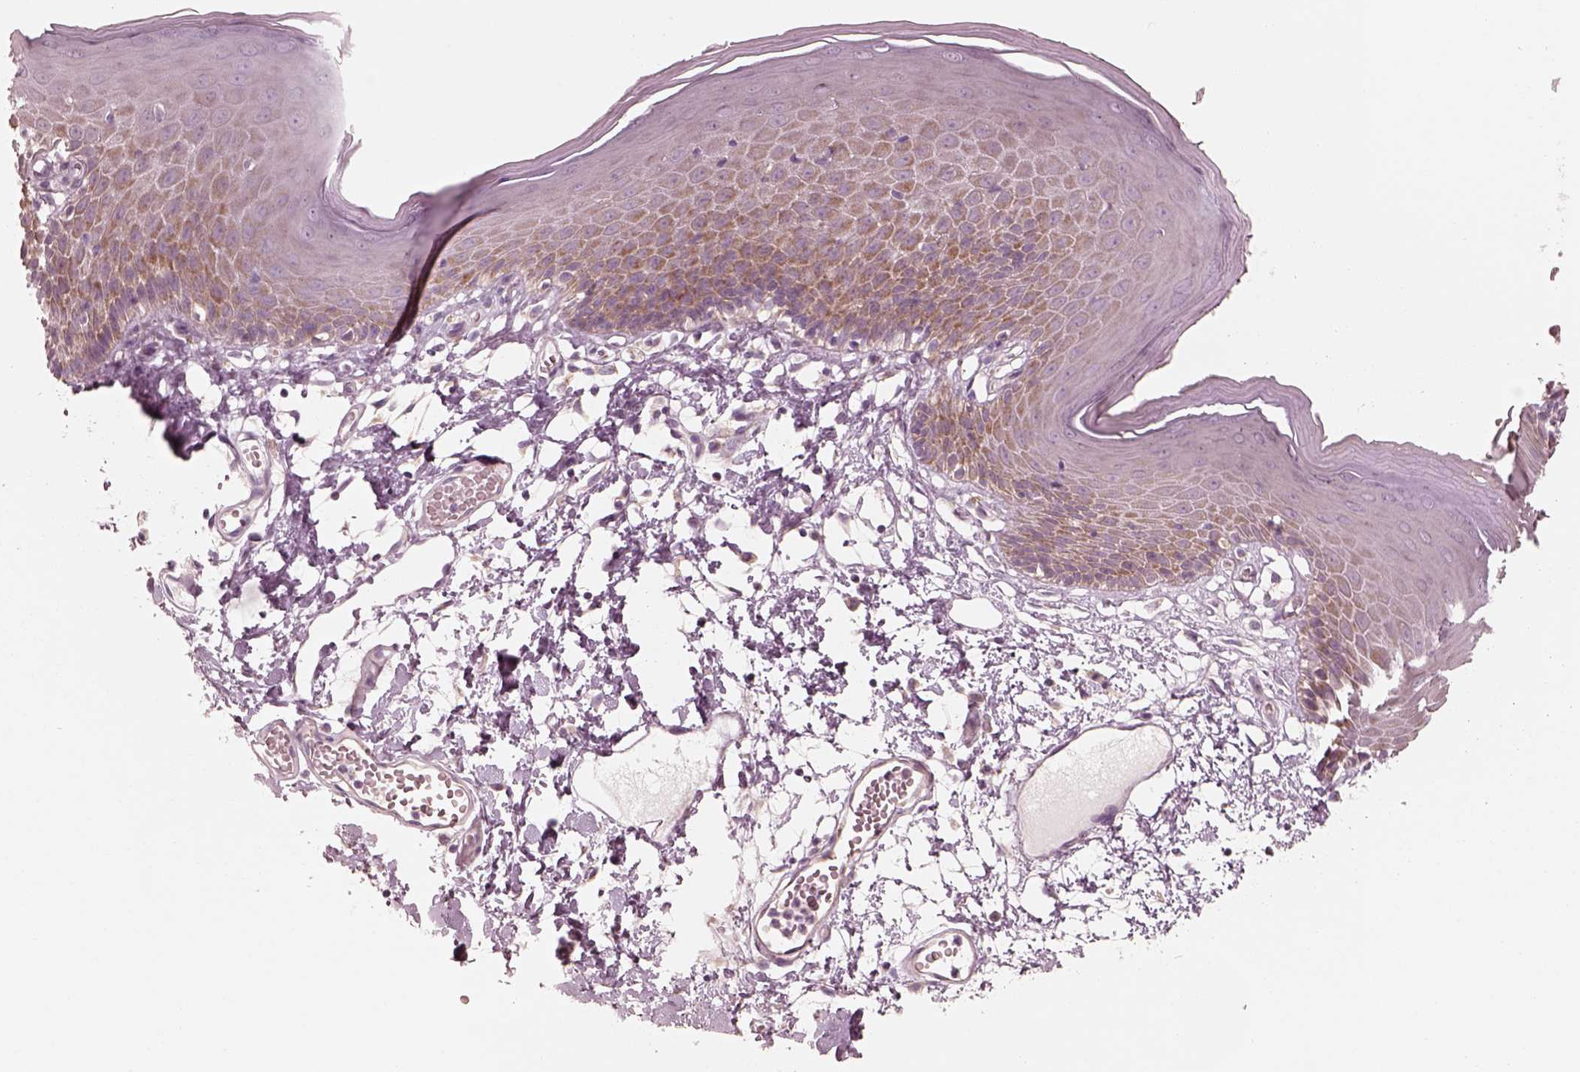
{"staining": {"intensity": "weak", "quantity": "25%-75%", "location": "cytoplasmic/membranous"}, "tissue": "skin", "cell_type": "Epidermal cells", "image_type": "normal", "snomed": [{"axis": "morphology", "description": "Normal tissue, NOS"}, {"axis": "topography", "description": "Vulva"}], "caption": "An immunohistochemistry (IHC) histopathology image of benign tissue is shown. Protein staining in brown shows weak cytoplasmic/membranous positivity in skin within epidermal cells. The protein of interest is shown in brown color, while the nuclei are stained blue.", "gene": "RAB3C", "patient": {"sex": "female", "age": 68}}